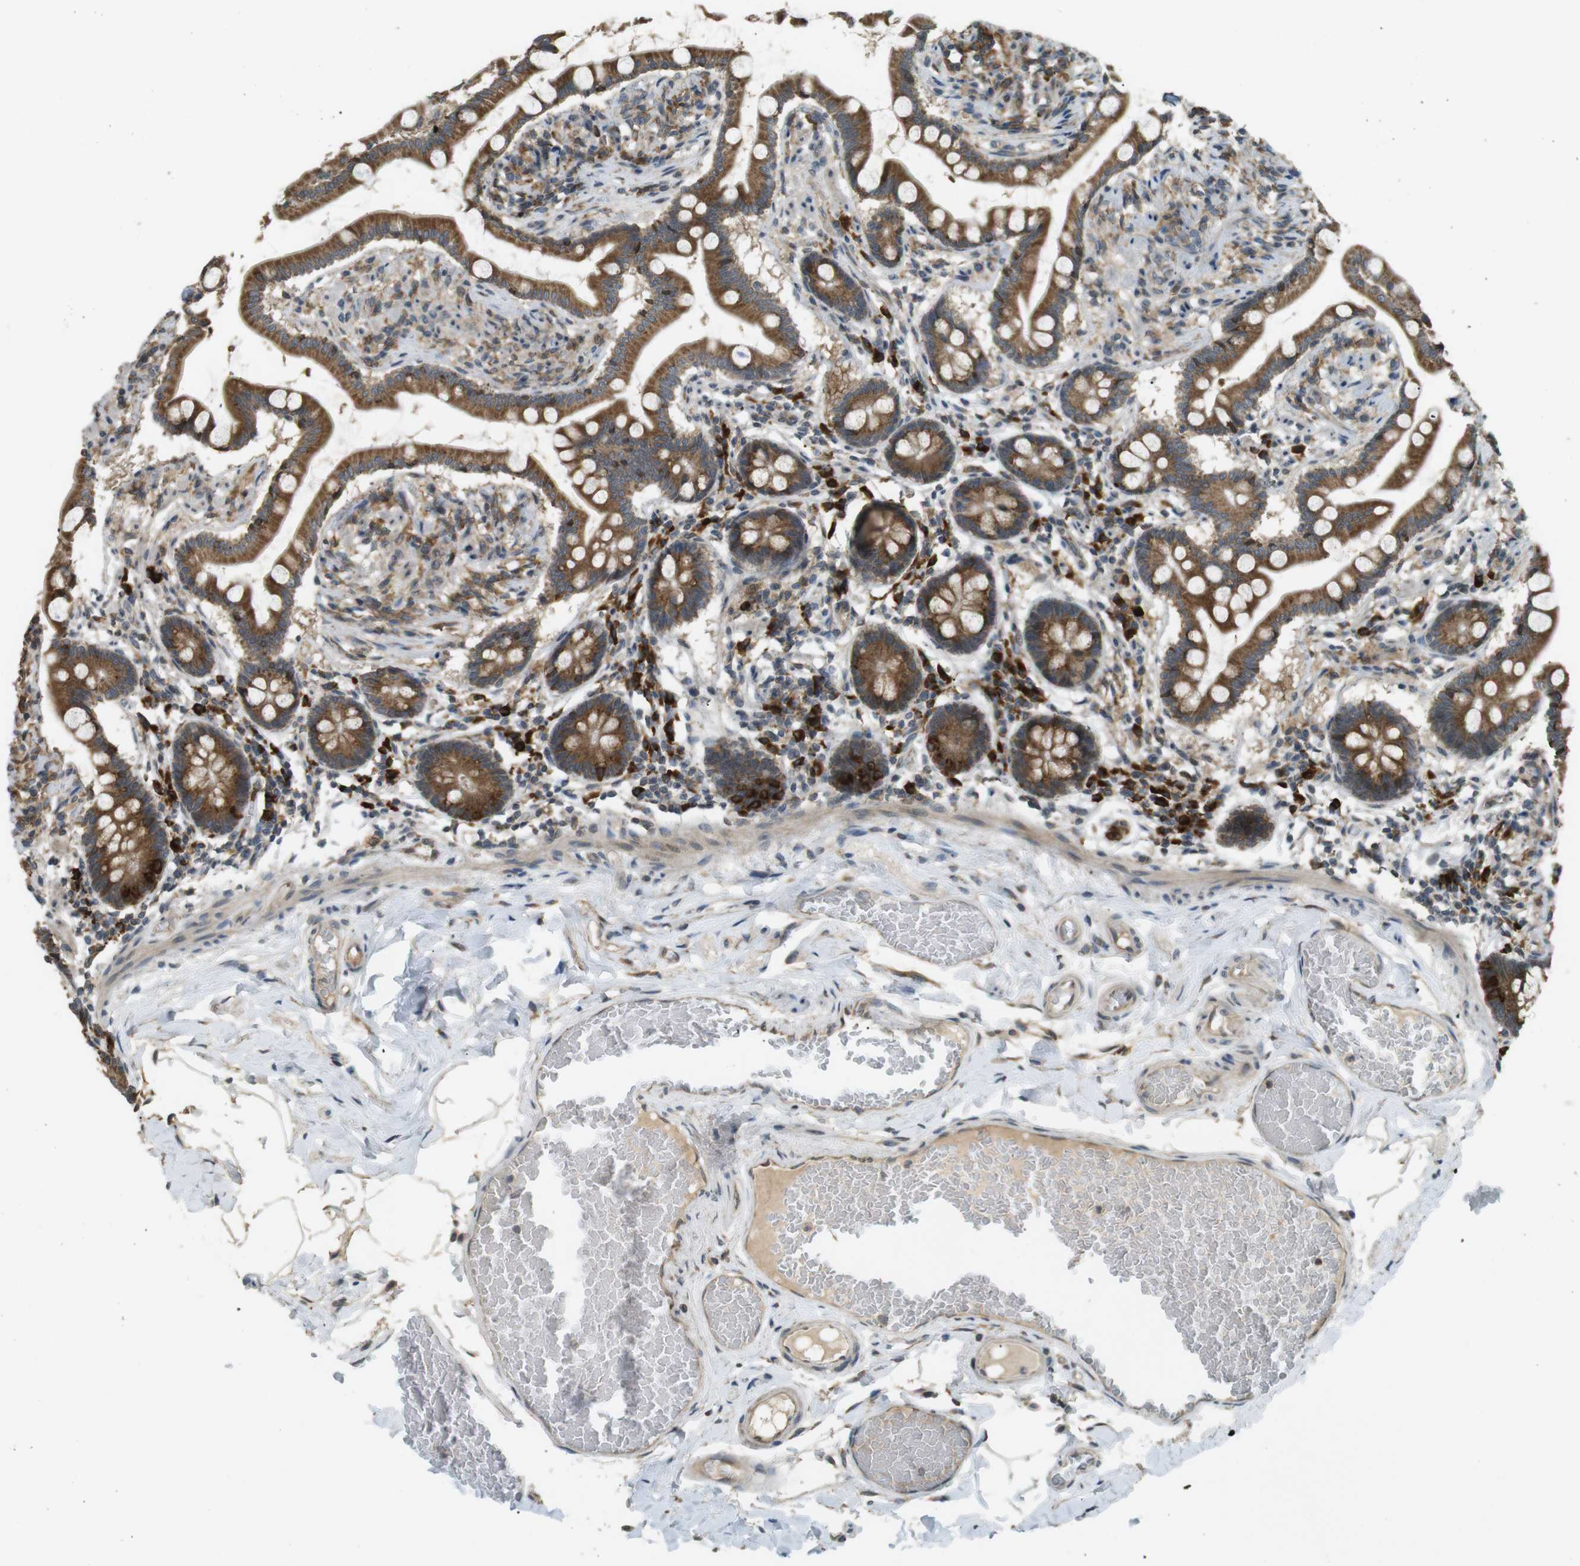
{"staining": {"intensity": "strong", "quantity": ">75%", "location": "cytoplasmic/membranous"}, "tissue": "small intestine", "cell_type": "Glandular cells", "image_type": "normal", "snomed": [{"axis": "morphology", "description": "Normal tissue, NOS"}, {"axis": "topography", "description": "Small intestine"}], "caption": "Immunohistochemistry micrograph of benign small intestine: small intestine stained using IHC demonstrates high levels of strong protein expression localized specifically in the cytoplasmic/membranous of glandular cells, appearing as a cytoplasmic/membranous brown color.", "gene": "TMED4", "patient": {"sex": "male", "age": 41}}